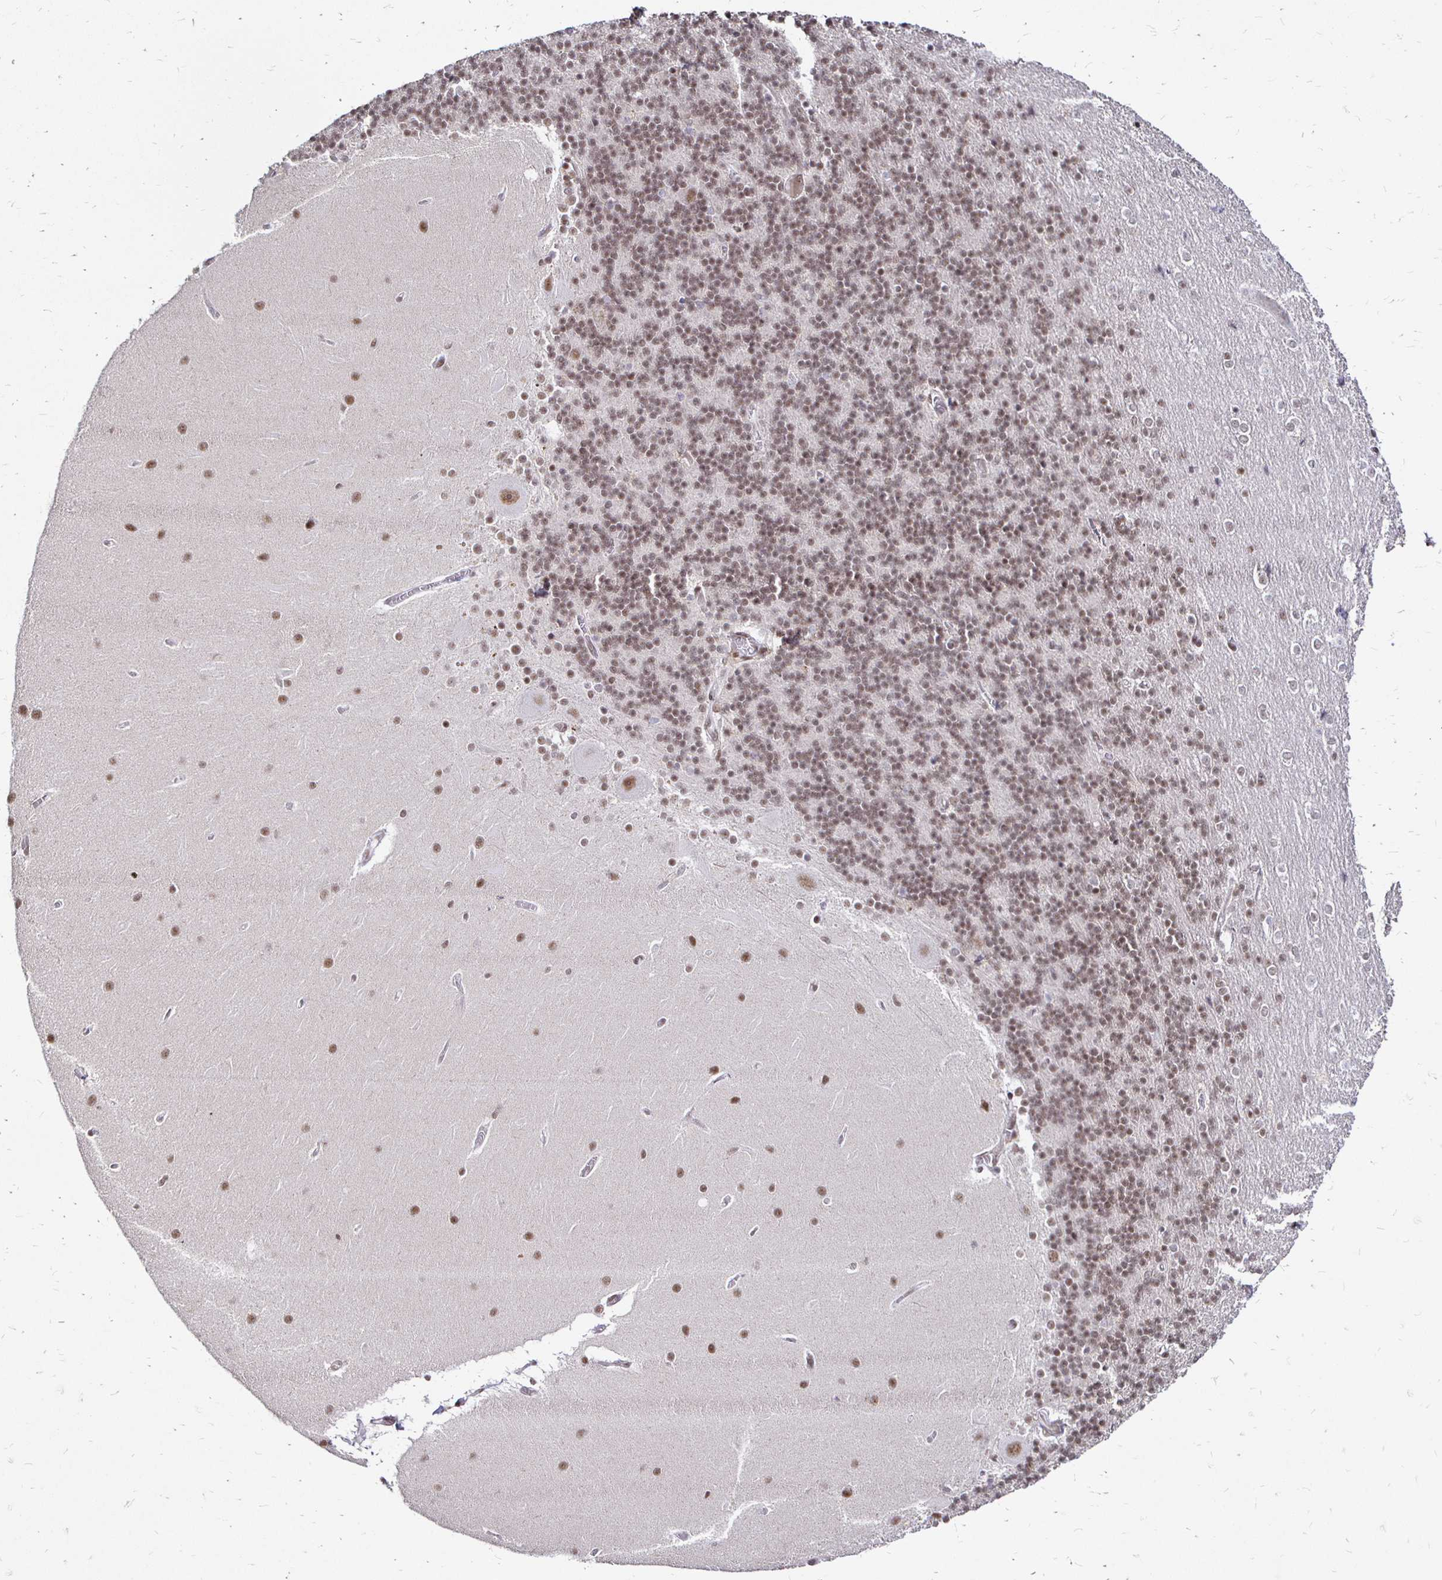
{"staining": {"intensity": "moderate", "quantity": ">75%", "location": "nuclear"}, "tissue": "cerebellum", "cell_type": "Cells in granular layer", "image_type": "normal", "snomed": [{"axis": "morphology", "description": "Normal tissue, NOS"}, {"axis": "topography", "description": "Cerebellum"}], "caption": "Moderate nuclear positivity for a protein is seen in about >75% of cells in granular layer of normal cerebellum using IHC.", "gene": "SIN3A", "patient": {"sex": "female", "age": 54}}